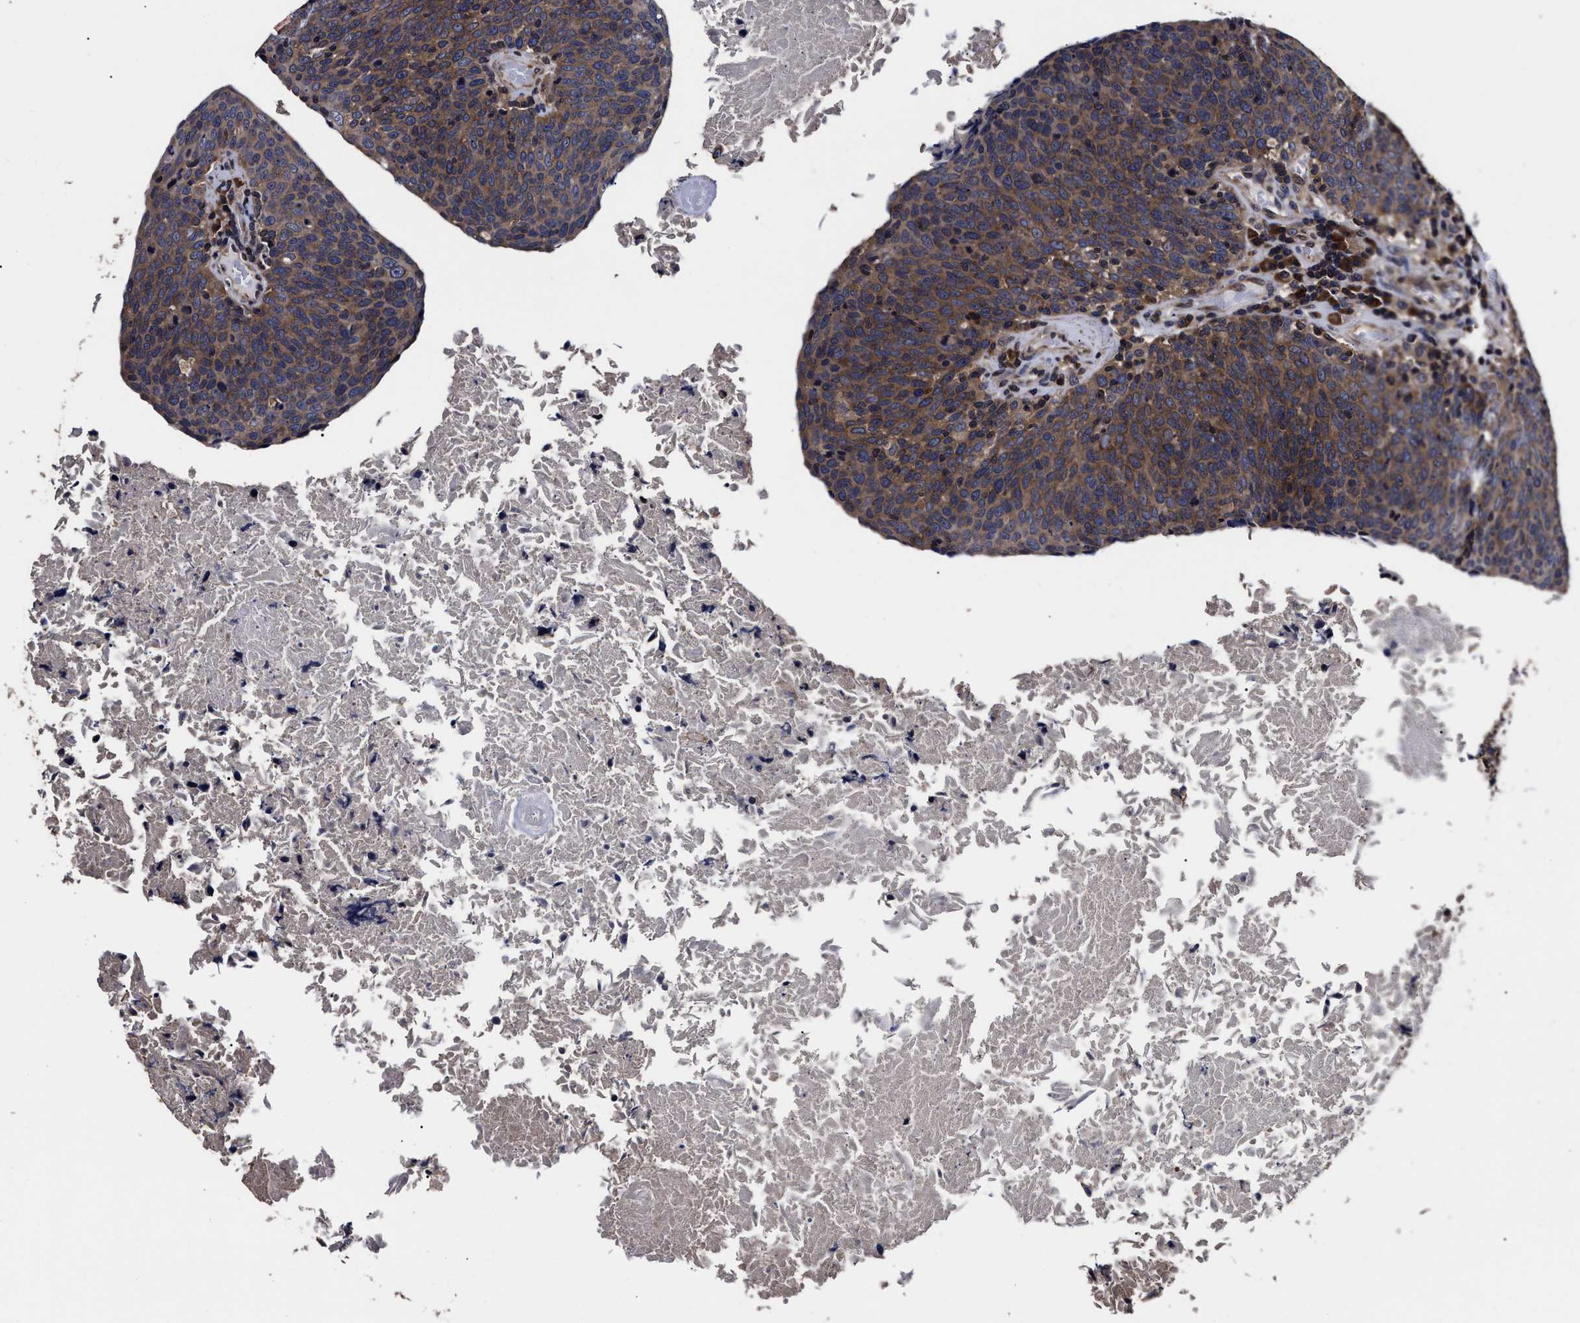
{"staining": {"intensity": "moderate", "quantity": ">75%", "location": "cytoplasmic/membranous"}, "tissue": "head and neck cancer", "cell_type": "Tumor cells", "image_type": "cancer", "snomed": [{"axis": "morphology", "description": "Squamous cell carcinoma, NOS"}, {"axis": "morphology", "description": "Squamous cell carcinoma, metastatic, NOS"}, {"axis": "topography", "description": "Lymph node"}, {"axis": "topography", "description": "Head-Neck"}], "caption": "This micrograph displays head and neck cancer stained with IHC to label a protein in brown. The cytoplasmic/membranous of tumor cells show moderate positivity for the protein. Nuclei are counter-stained blue.", "gene": "AVEN", "patient": {"sex": "male", "age": 62}}